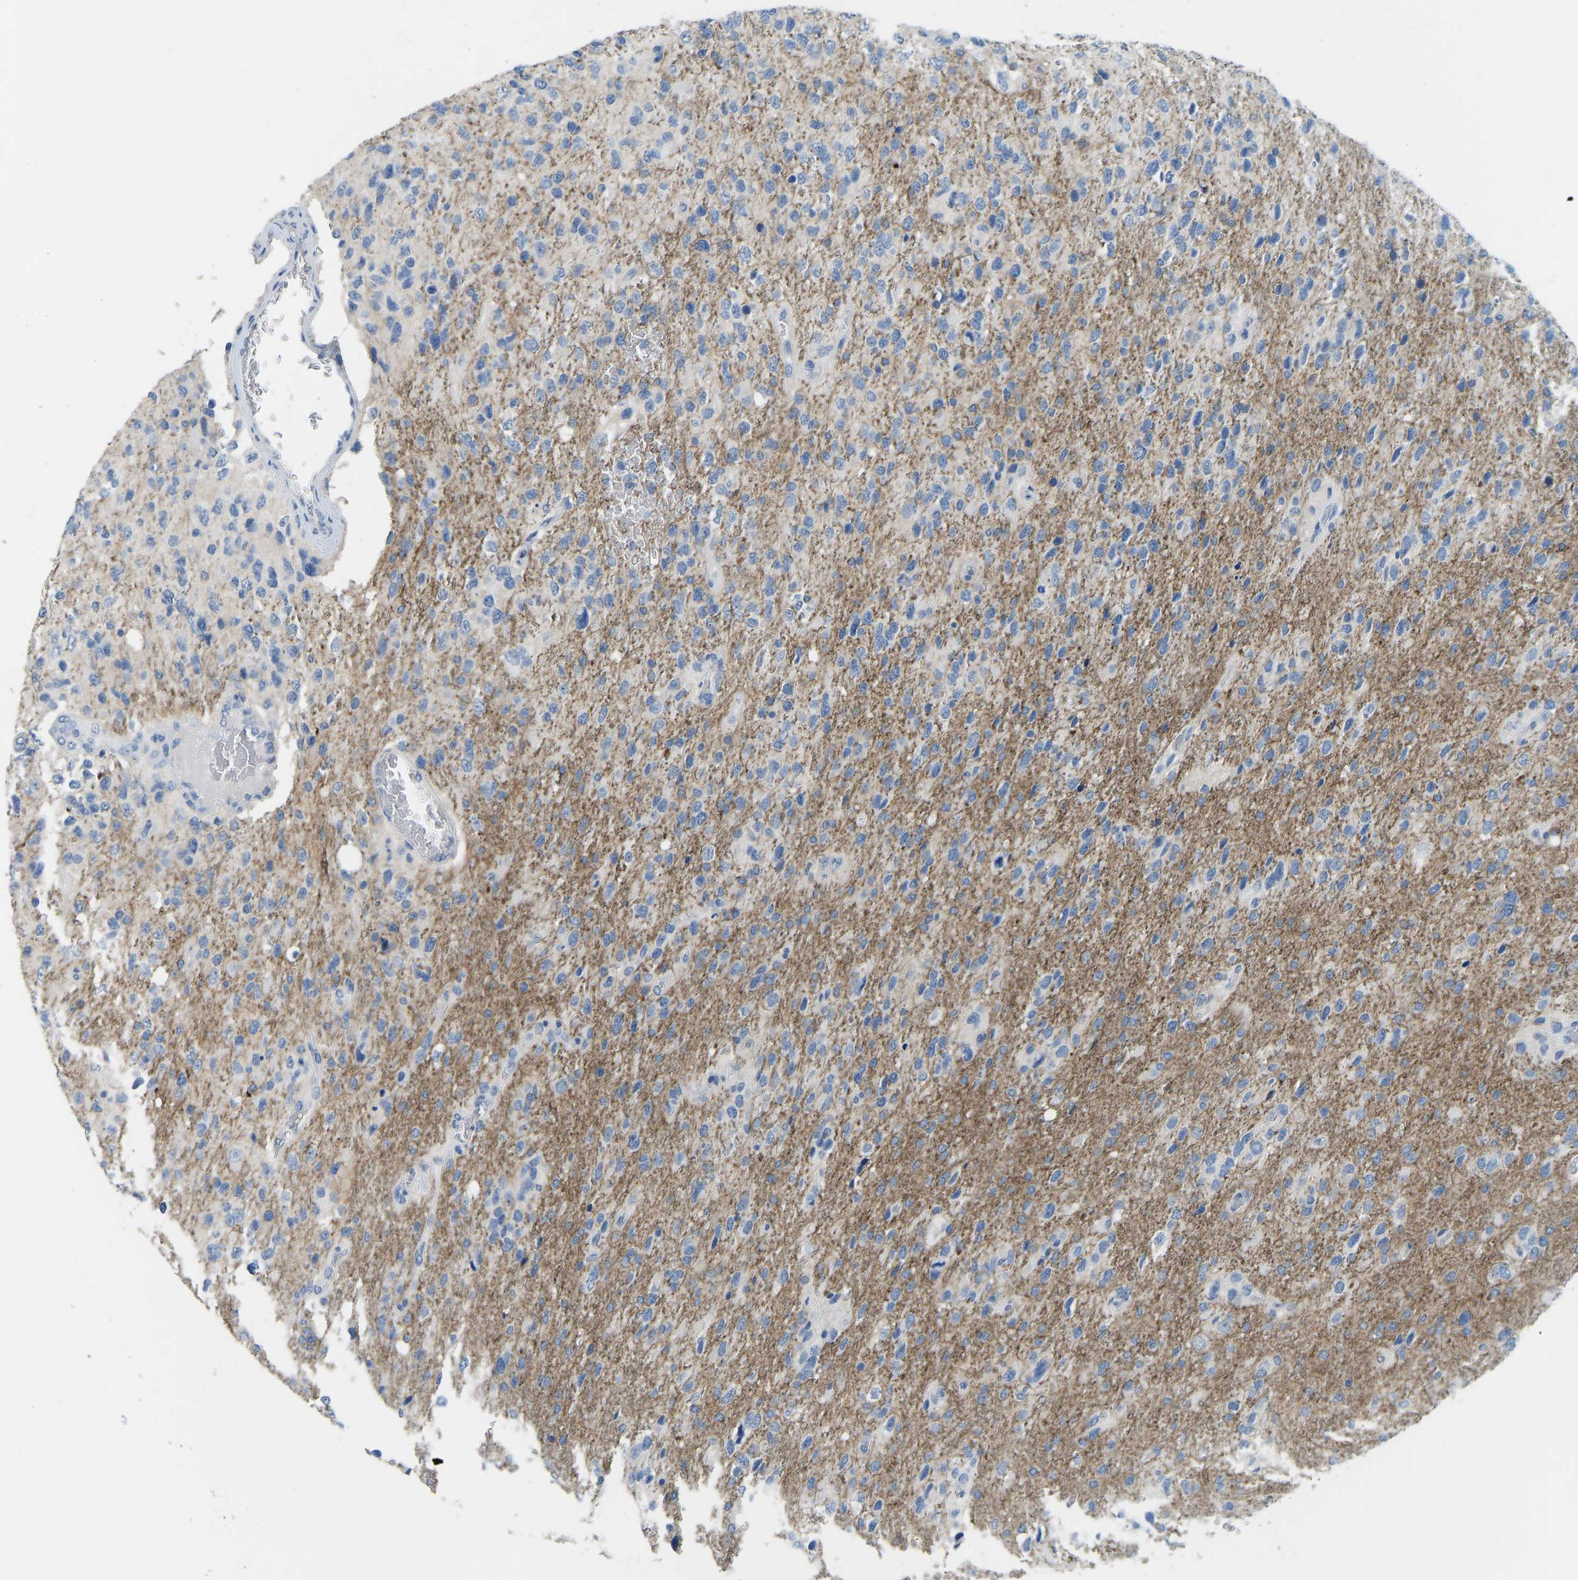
{"staining": {"intensity": "negative", "quantity": "none", "location": "none"}, "tissue": "glioma", "cell_type": "Tumor cells", "image_type": "cancer", "snomed": [{"axis": "morphology", "description": "Glioma, malignant, High grade"}, {"axis": "topography", "description": "Brain"}], "caption": "Image shows no protein positivity in tumor cells of glioma tissue.", "gene": "ATP1A1", "patient": {"sex": "female", "age": 58}}